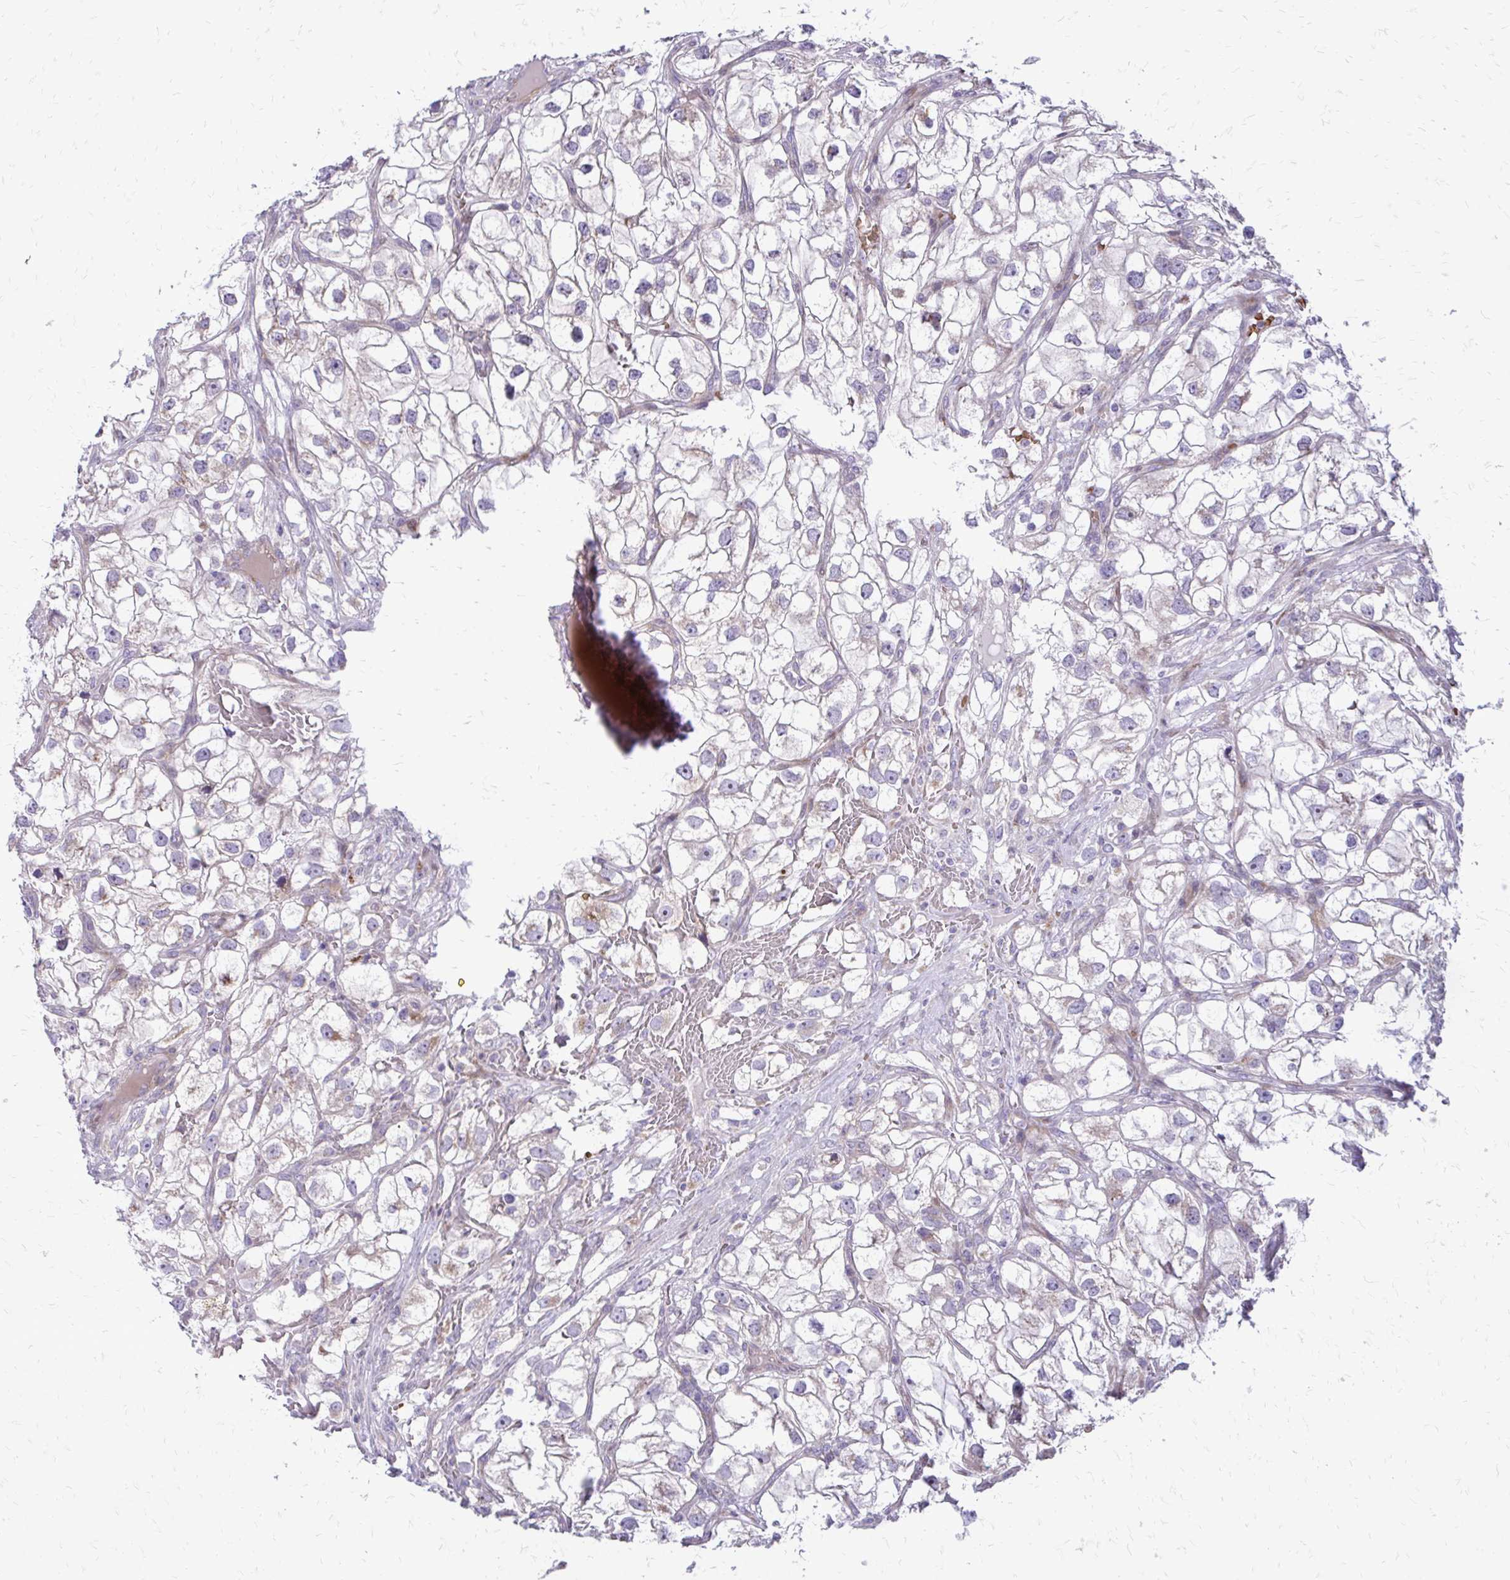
{"staining": {"intensity": "negative", "quantity": "none", "location": "none"}, "tissue": "renal cancer", "cell_type": "Tumor cells", "image_type": "cancer", "snomed": [{"axis": "morphology", "description": "Adenocarcinoma, NOS"}, {"axis": "topography", "description": "Kidney"}], "caption": "Photomicrograph shows no significant protein positivity in tumor cells of adenocarcinoma (renal). (Stains: DAB immunohistochemistry with hematoxylin counter stain, Microscopy: brightfield microscopy at high magnification).", "gene": "FUNDC2", "patient": {"sex": "male", "age": 59}}